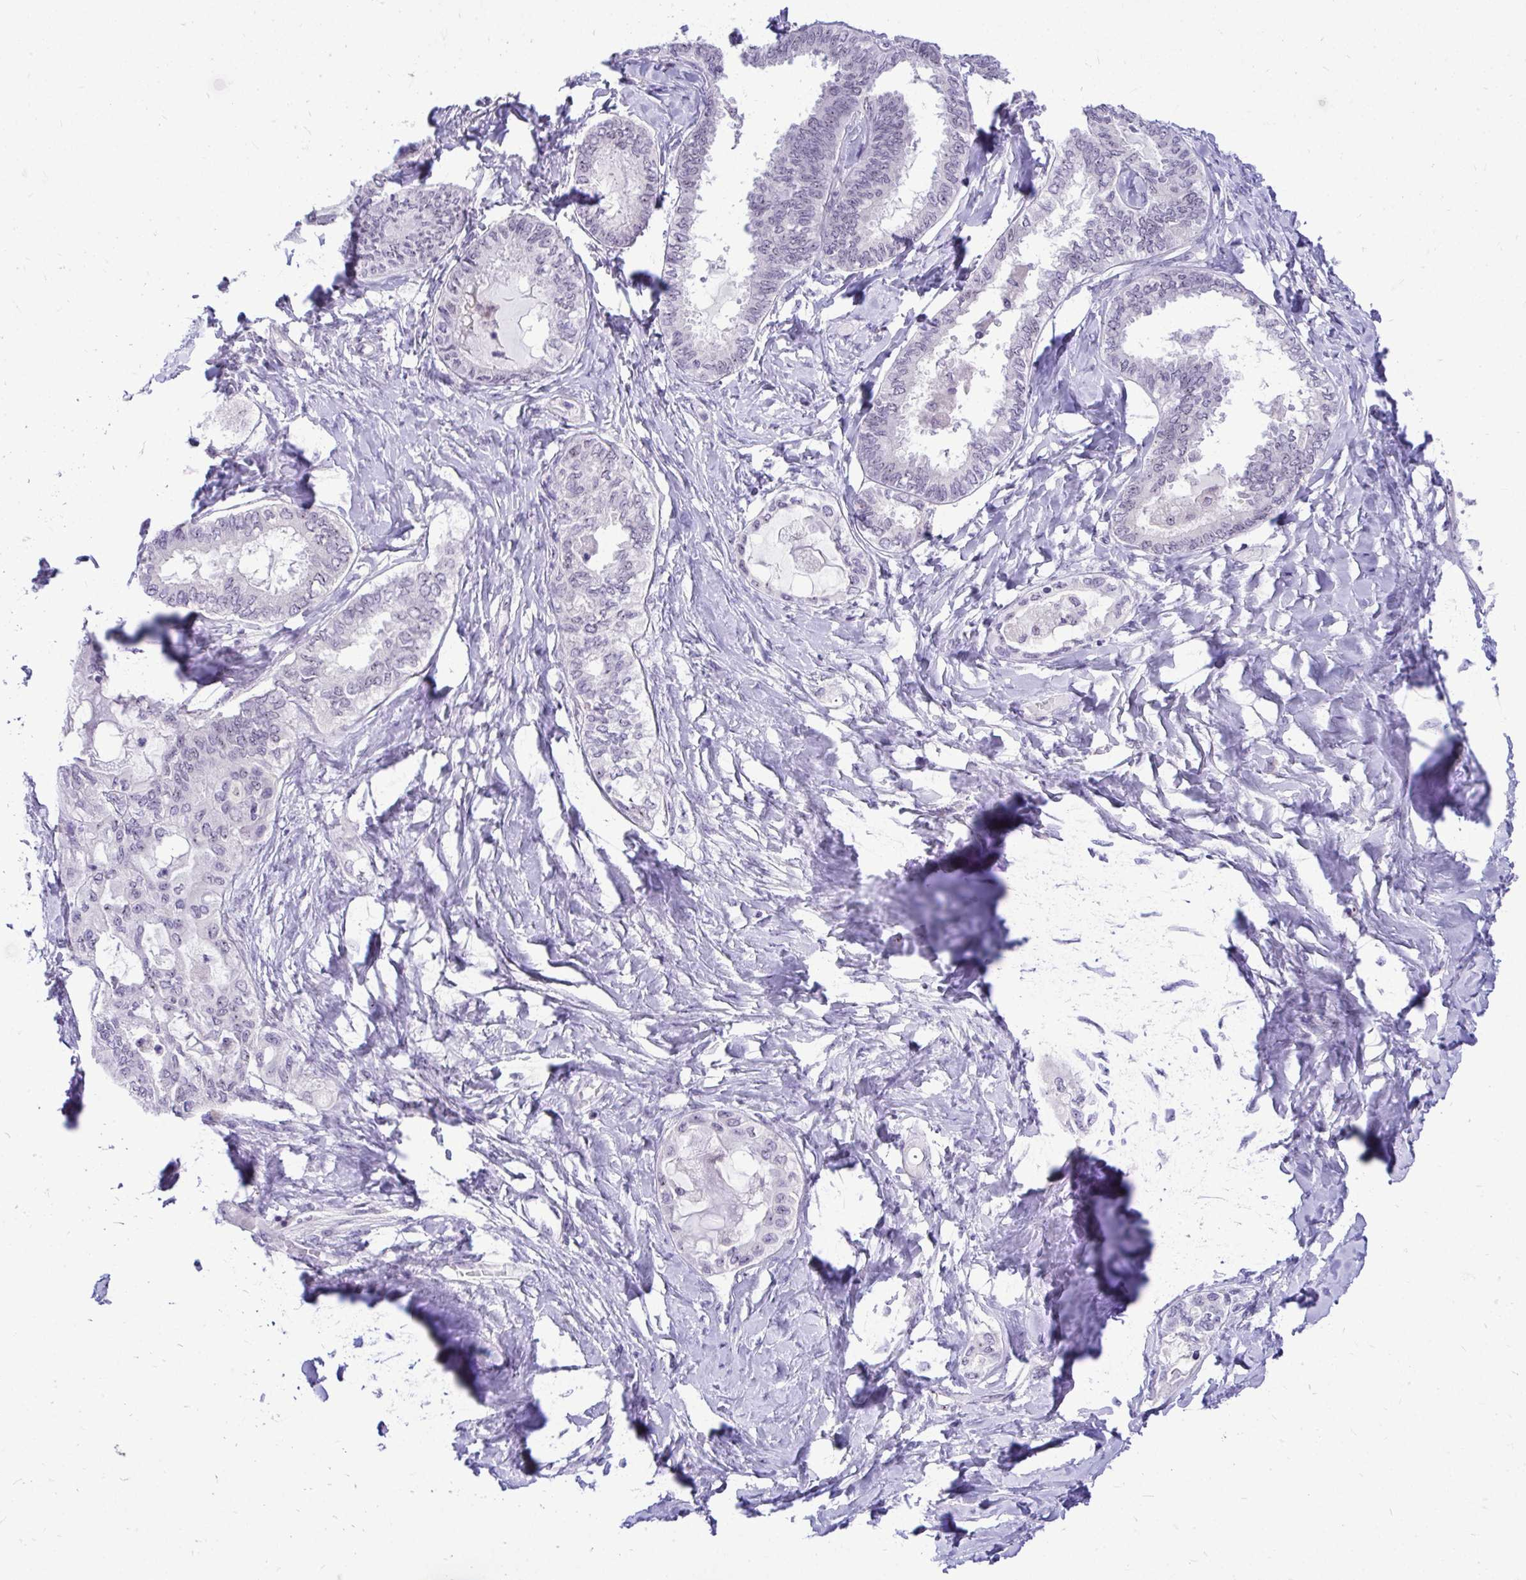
{"staining": {"intensity": "negative", "quantity": "none", "location": "none"}, "tissue": "ovarian cancer", "cell_type": "Tumor cells", "image_type": "cancer", "snomed": [{"axis": "morphology", "description": "Carcinoma, endometroid"}, {"axis": "topography", "description": "Ovary"}], "caption": "This is an immunohistochemistry (IHC) histopathology image of ovarian cancer (endometroid carcinoma). There is no staining in tumor cells.", "gene": "NIFK", "patient": {"sex": "female", "age": 70}}